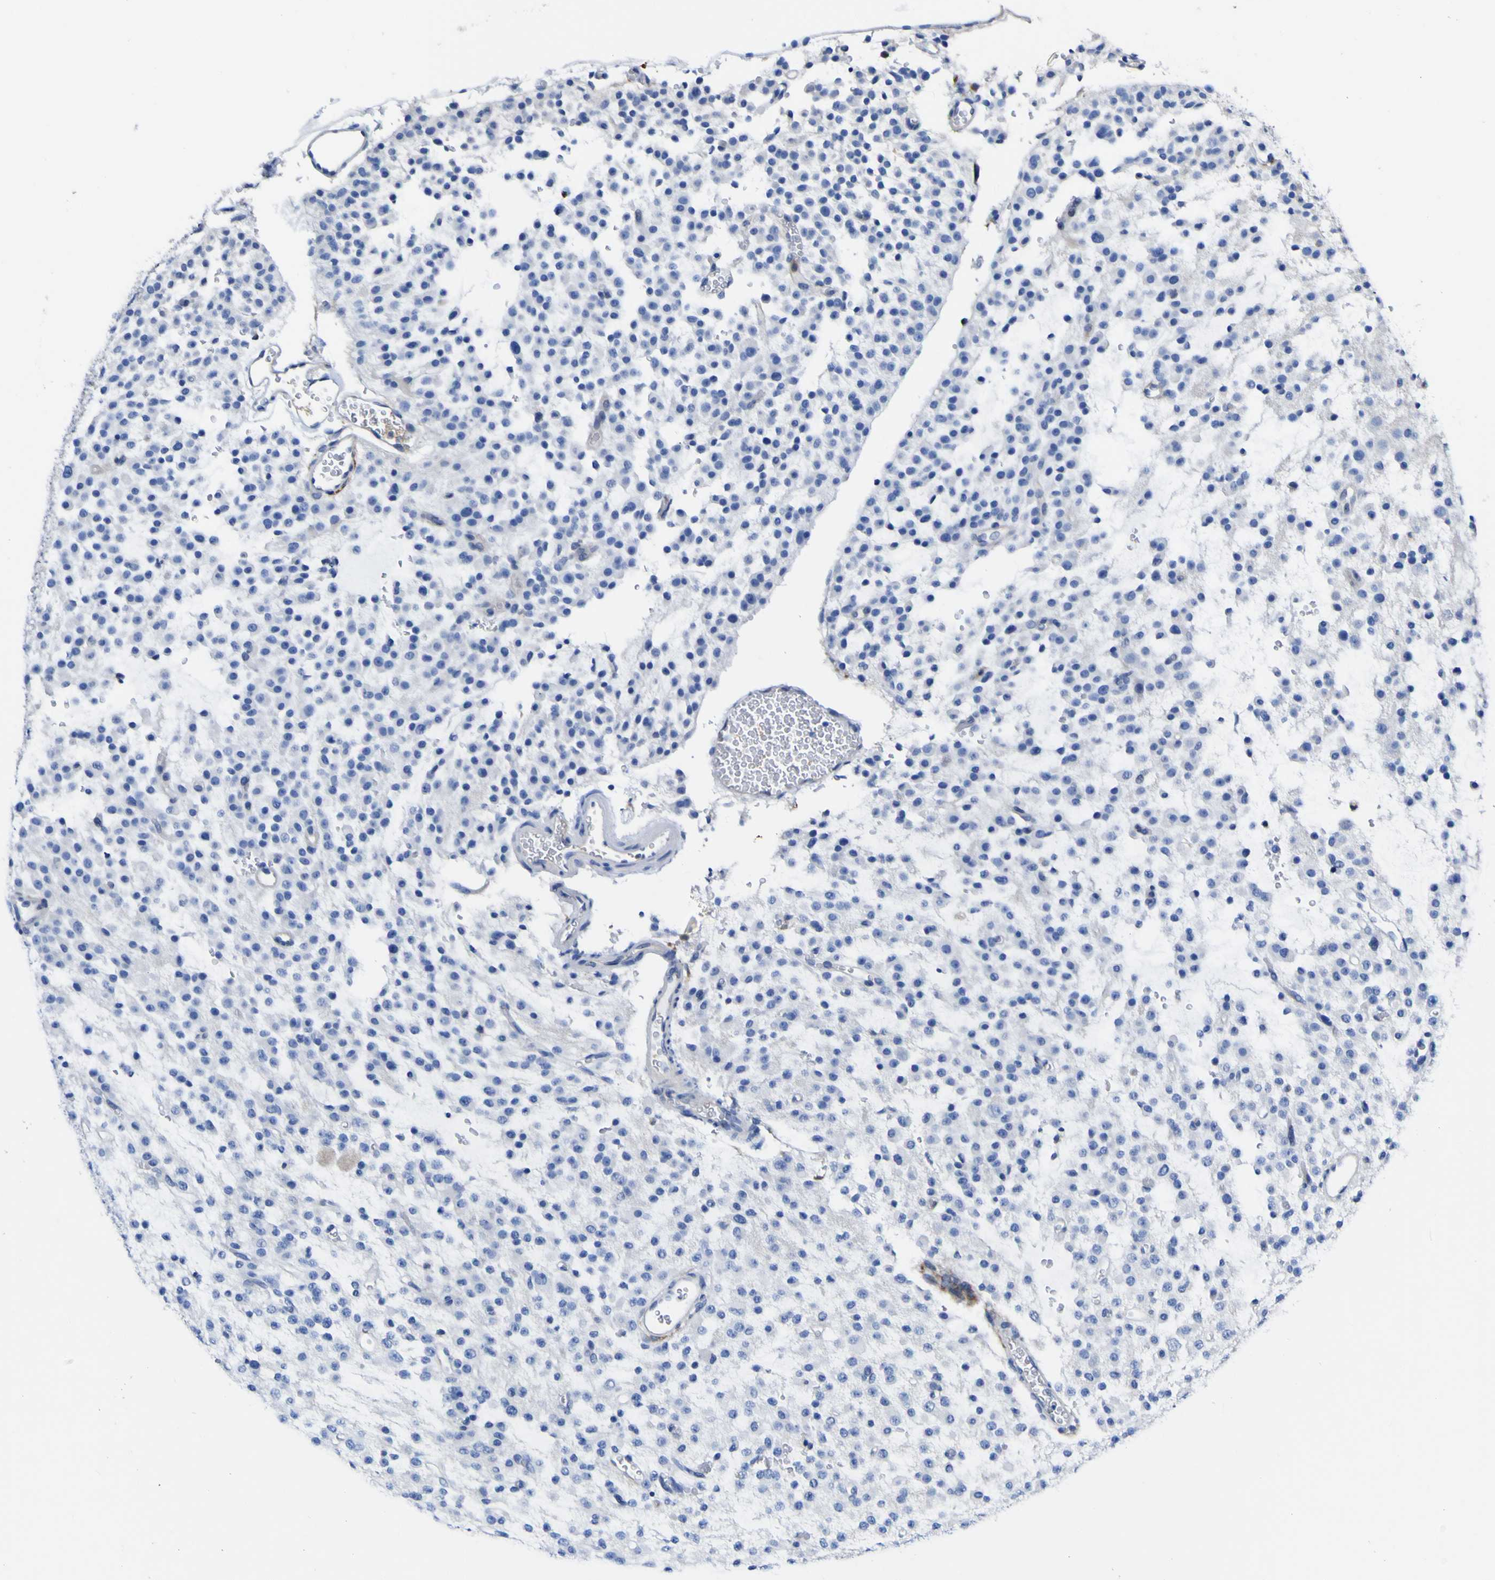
{"staining": {"intensity": "negative", "quantity": "none", "location": "none"}, "tissue": "glioma", "cell_type": "Tumor cells", "image_type": "cancer", "snomed": [{"axis": "morphology", "description": "Glioma, malignant, Low grade"}, {"axis": "topography", "description": "Brain"}], "caption": "This is a micrograph of immunohistochemistry (IHC) staining of malignant glioma (low-grade), which shows no expression in tumor cells.", "gene": "CASP6", "patient": {"sex": "male", "age": 38}}